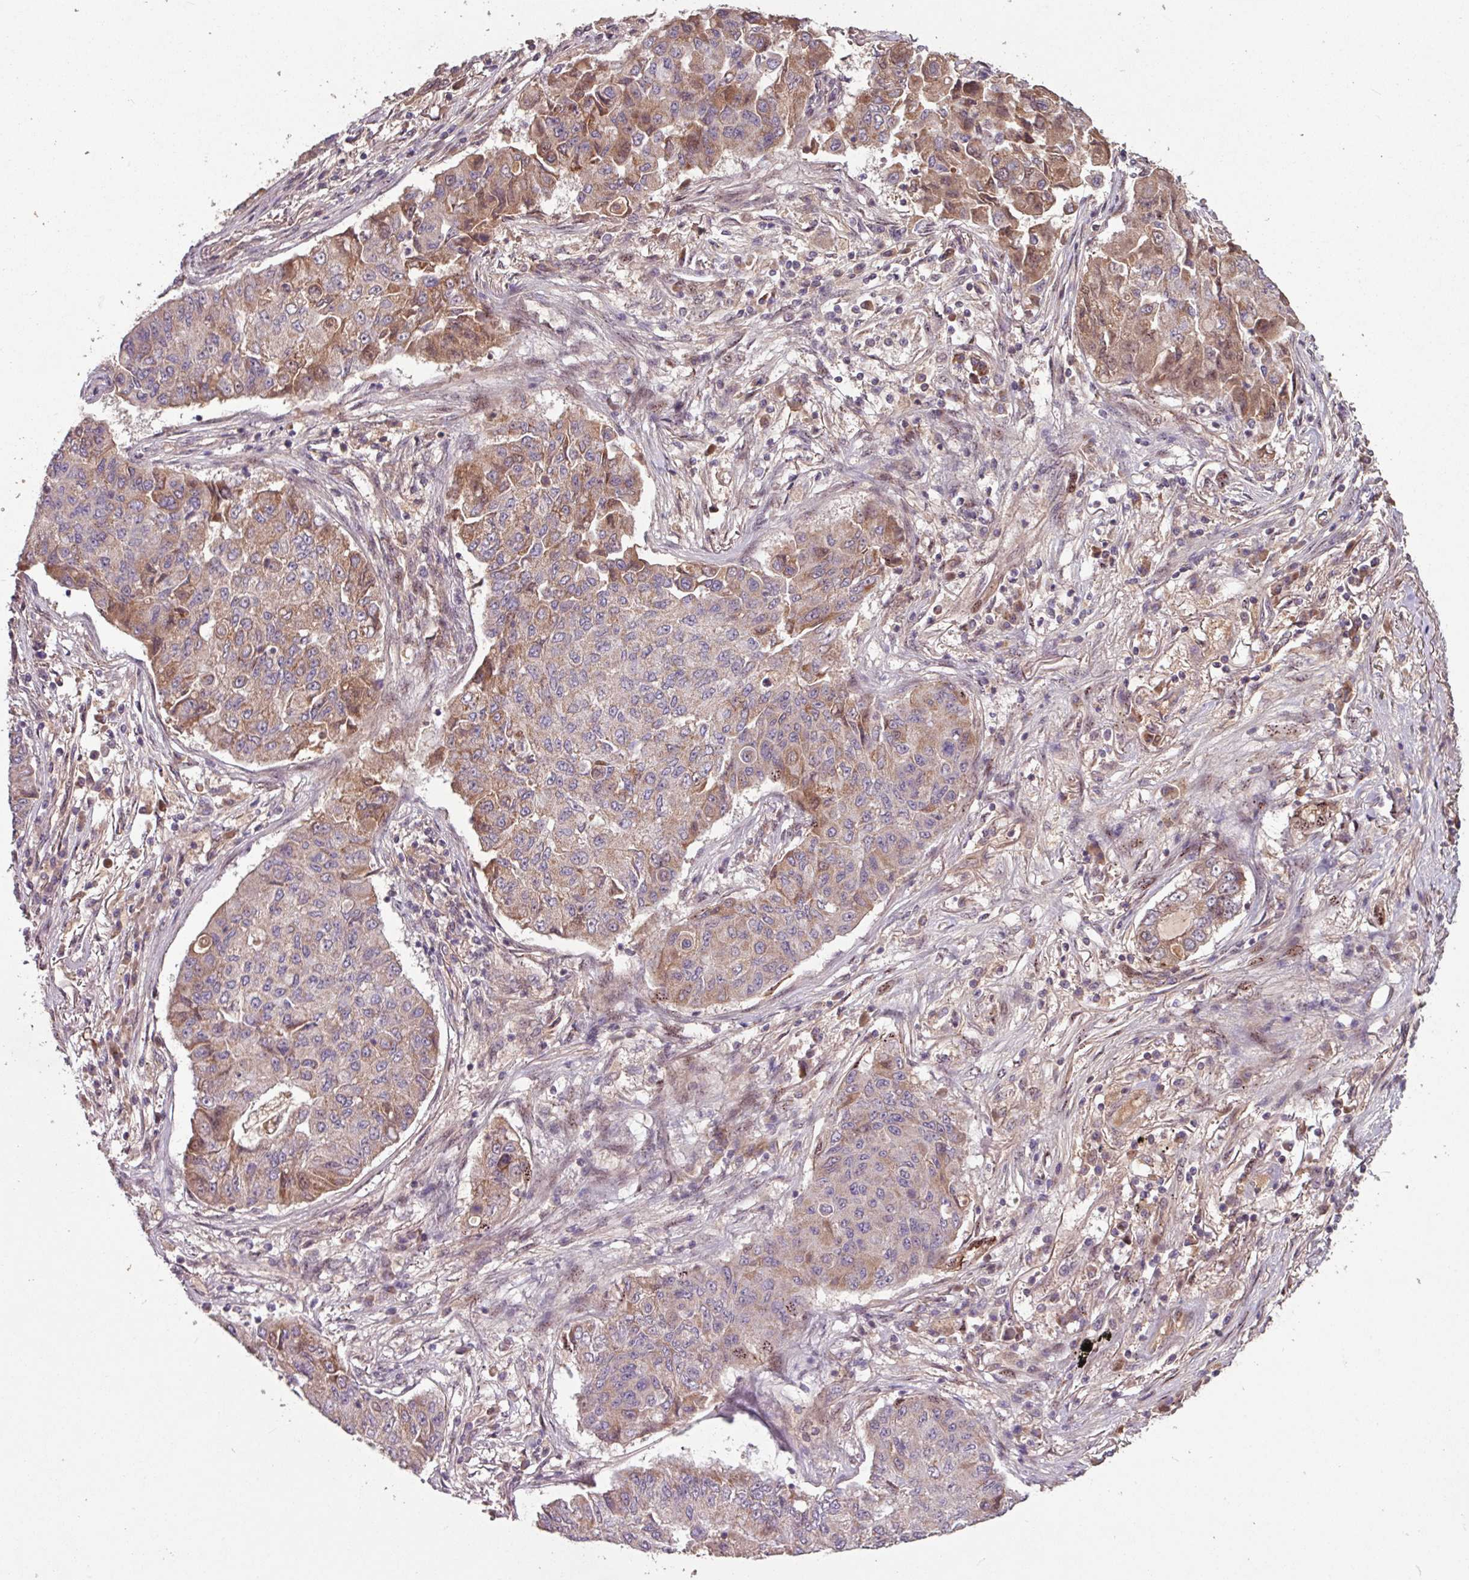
{"staining": {"intensity": "moderate", "quantity": "<25%", "location": "cytoplasmic/membranous,nuclear"}, "tissue": "lung cancer", "cell_type": "Tumor cells", "image_type": "cancer", "snomed": [{"axis": "morphology", "description": "Squamous cell carcinoma, NOS"}, {"axis": "topography", "description": "Lung"}], "caption": "Immunohistochemistry staining of lung cancer, which reveals low levels of moderate cytoplasmic/membranous and nuclear staining in approximately <25% of tumor cells indicating moderate cytoplasmic/membranous and nuclear protein expression. The staining was performed using DAB (3,3'-diaminobenzidine) (brown) for protein detection and nuclei were counterstained in hematoxylin (blue).", "gene": "TMEM88", "patient": {"sex": "male", "age": 74}}